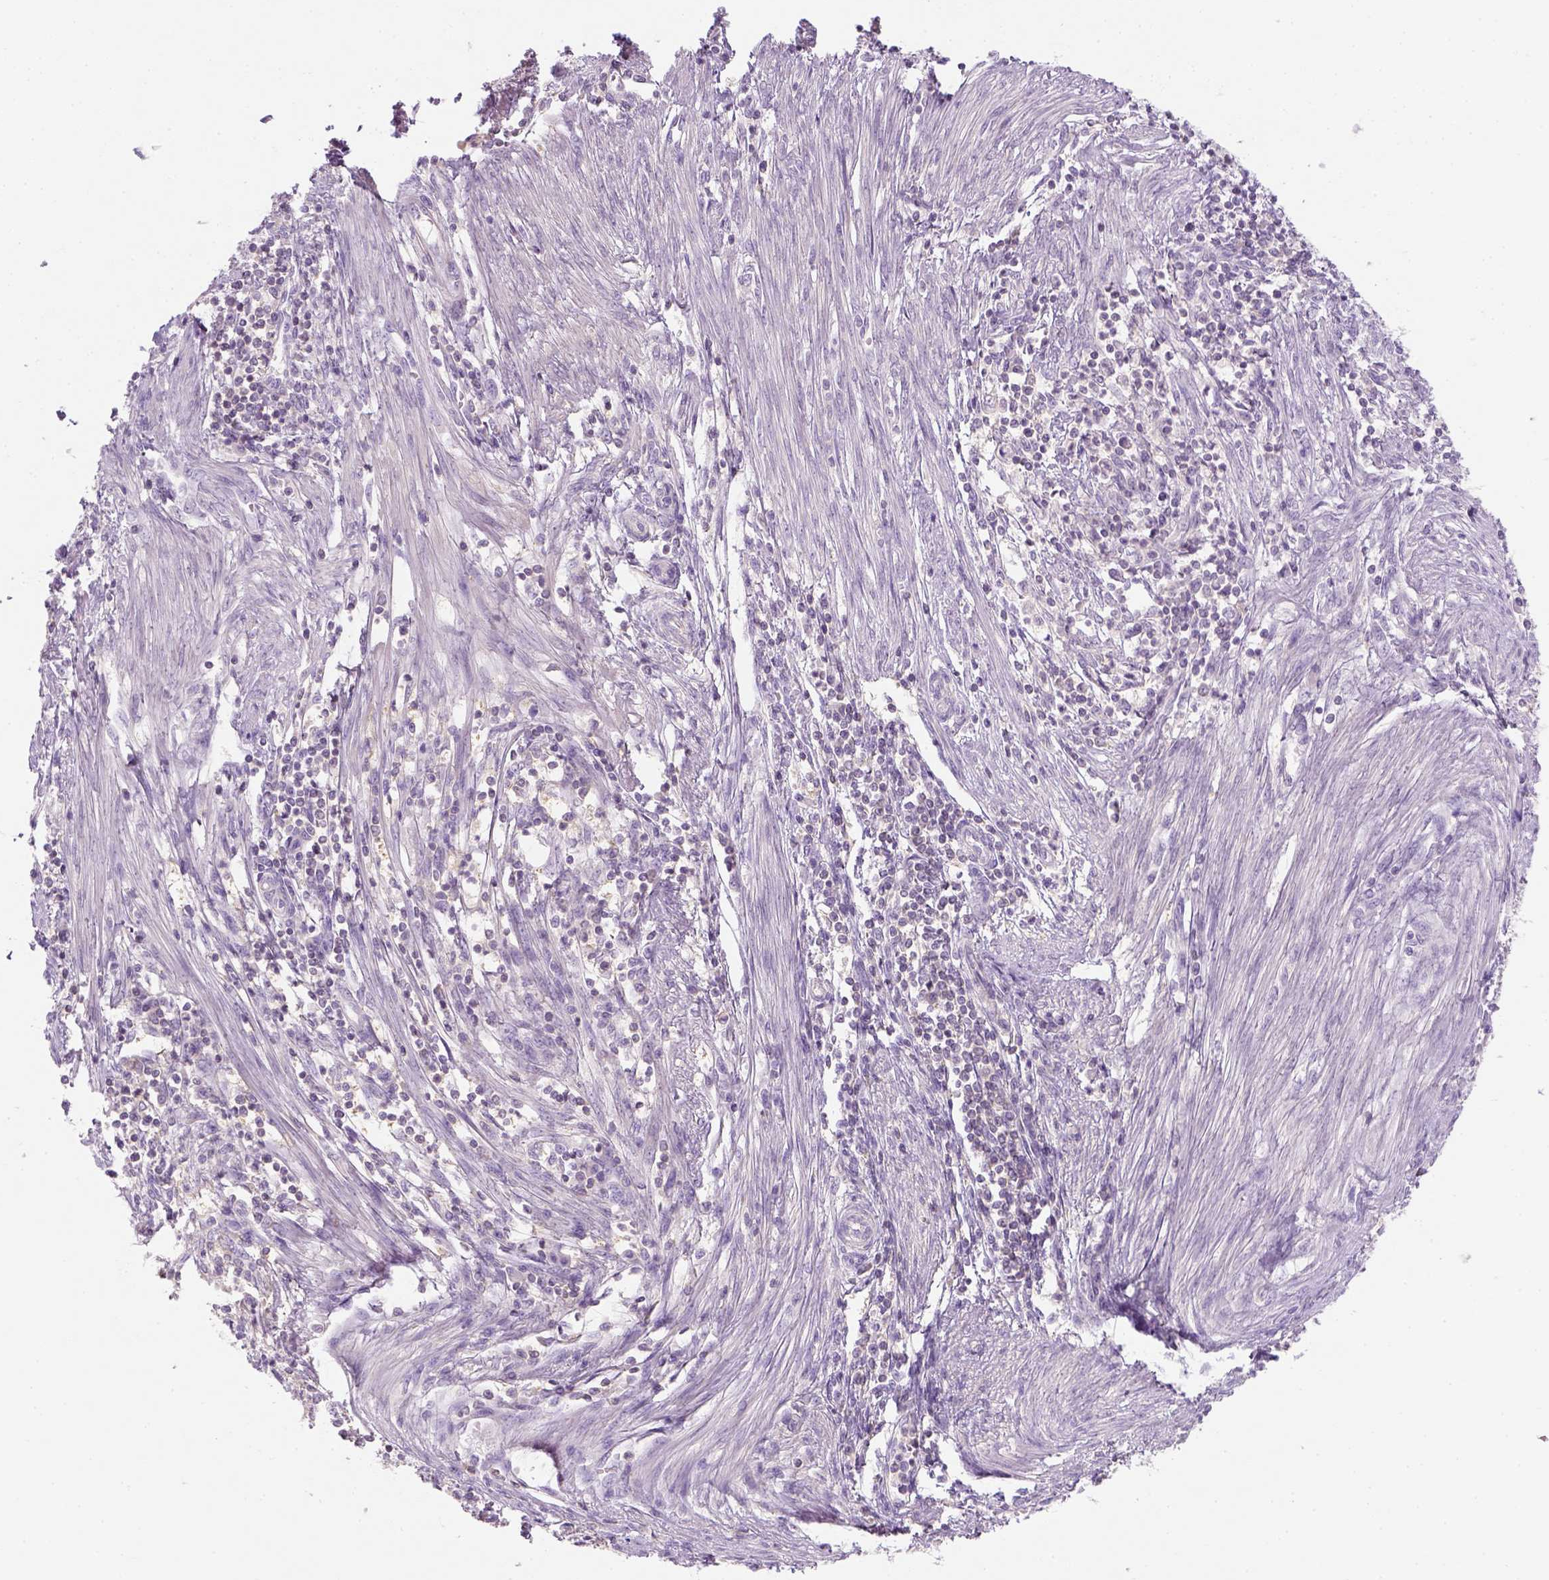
{"staining": {"intensity": "negative", "quantity": "none", "location": "none"}, "tissue": "endometrial cancer", "cell_type": "Tumor cells", "image_type": "cancer", "snomed": [{"axis": "morphology", "description": "Adenocarcinoma, NOS"}, {"axis": "topography", "description": "Endometrium"}], "caption": "Human adenocarcinoma (endometrial) stained for a protein using IHC demonstrates no staining in tumor cells.", "gene": "EPHB1", "patient": {"sex": "female", "age": 50}}